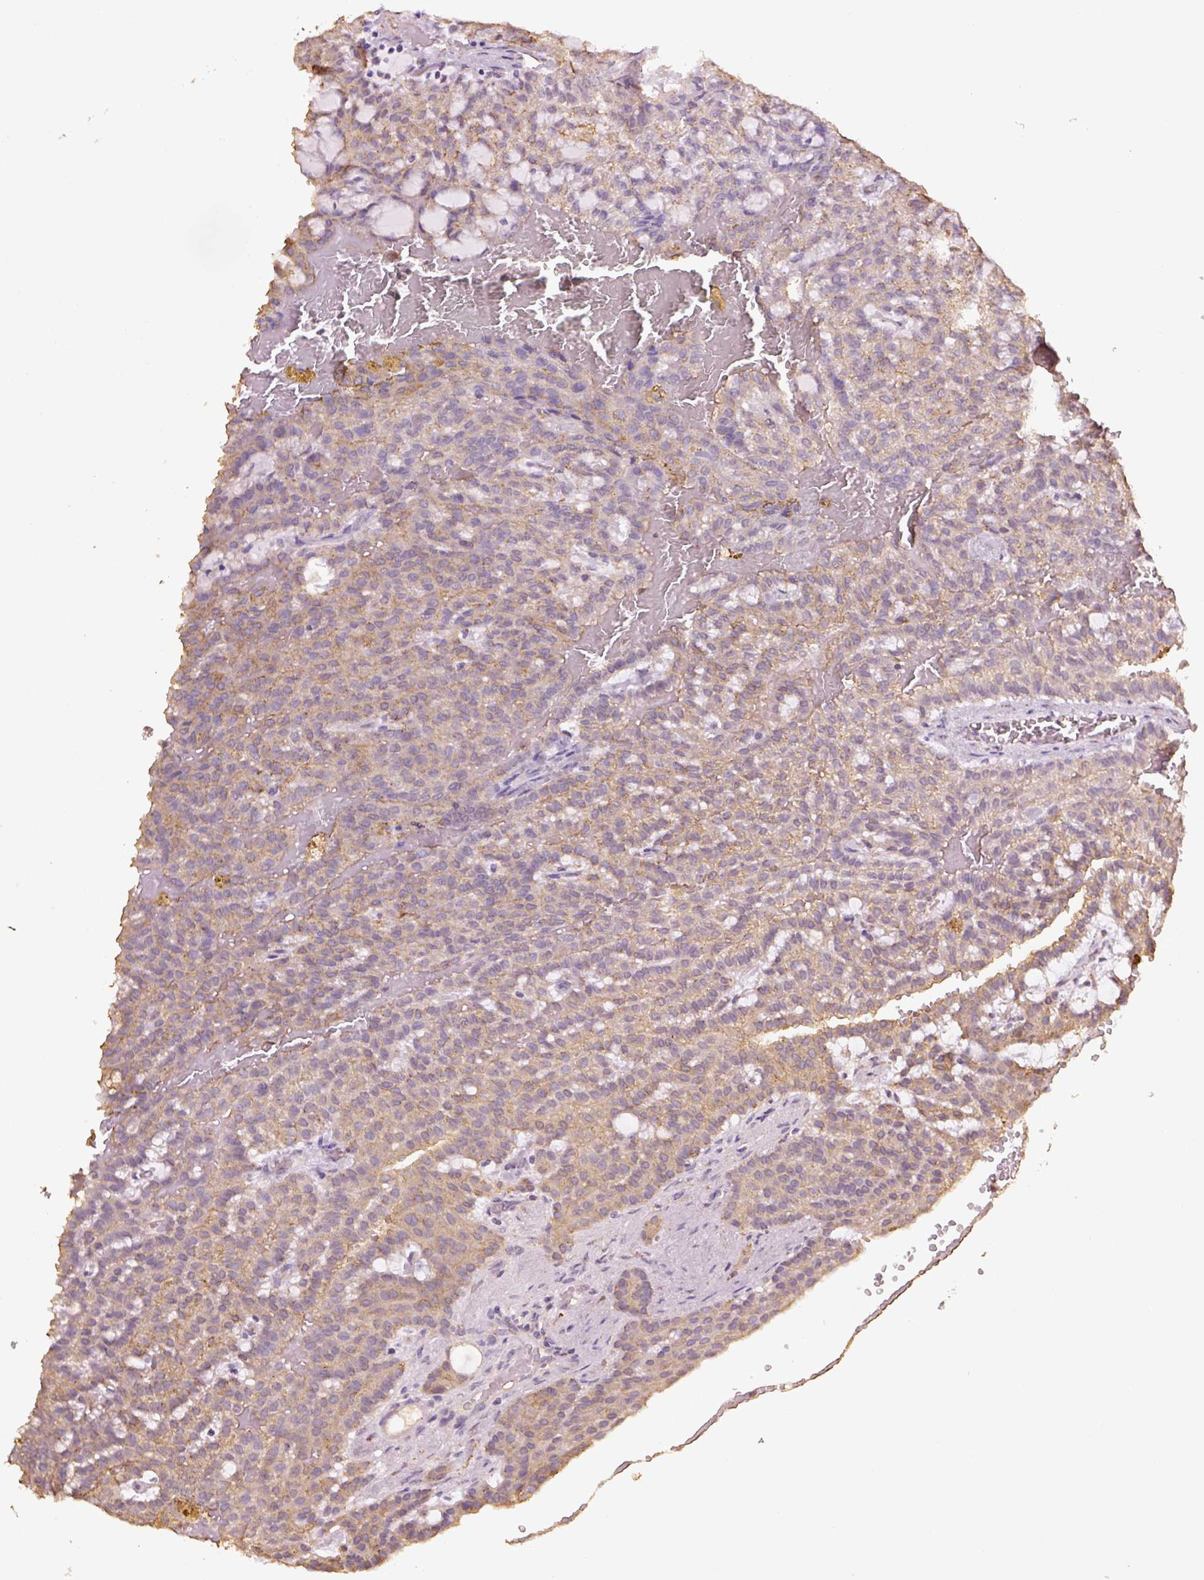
{"staining": {"intensity": "weak", "quantity": ">75%", "location": "cytoplasmic/membranous"}, "tissue": "renal cancer", "cell_type": "Tumor cells", "image_type": "cancer", "snomed": [{"axis": "morphology", "description": "Adenocarcinoma, NOS"}, {"axis": "topography", "description": "Kidney"}], "caption": "High-magnification brightfield microscopy of renal cancer stained with DAB (3,3'-diaminobenzidine) (brown) and counterstained with hematoxylin (blue). tumor cells exhibit weak cytoplasmic/membranous positivity is identified in about>75% of cells.", "gene": "AP2B1", "patient": {"sex": "male", "age": 63}}